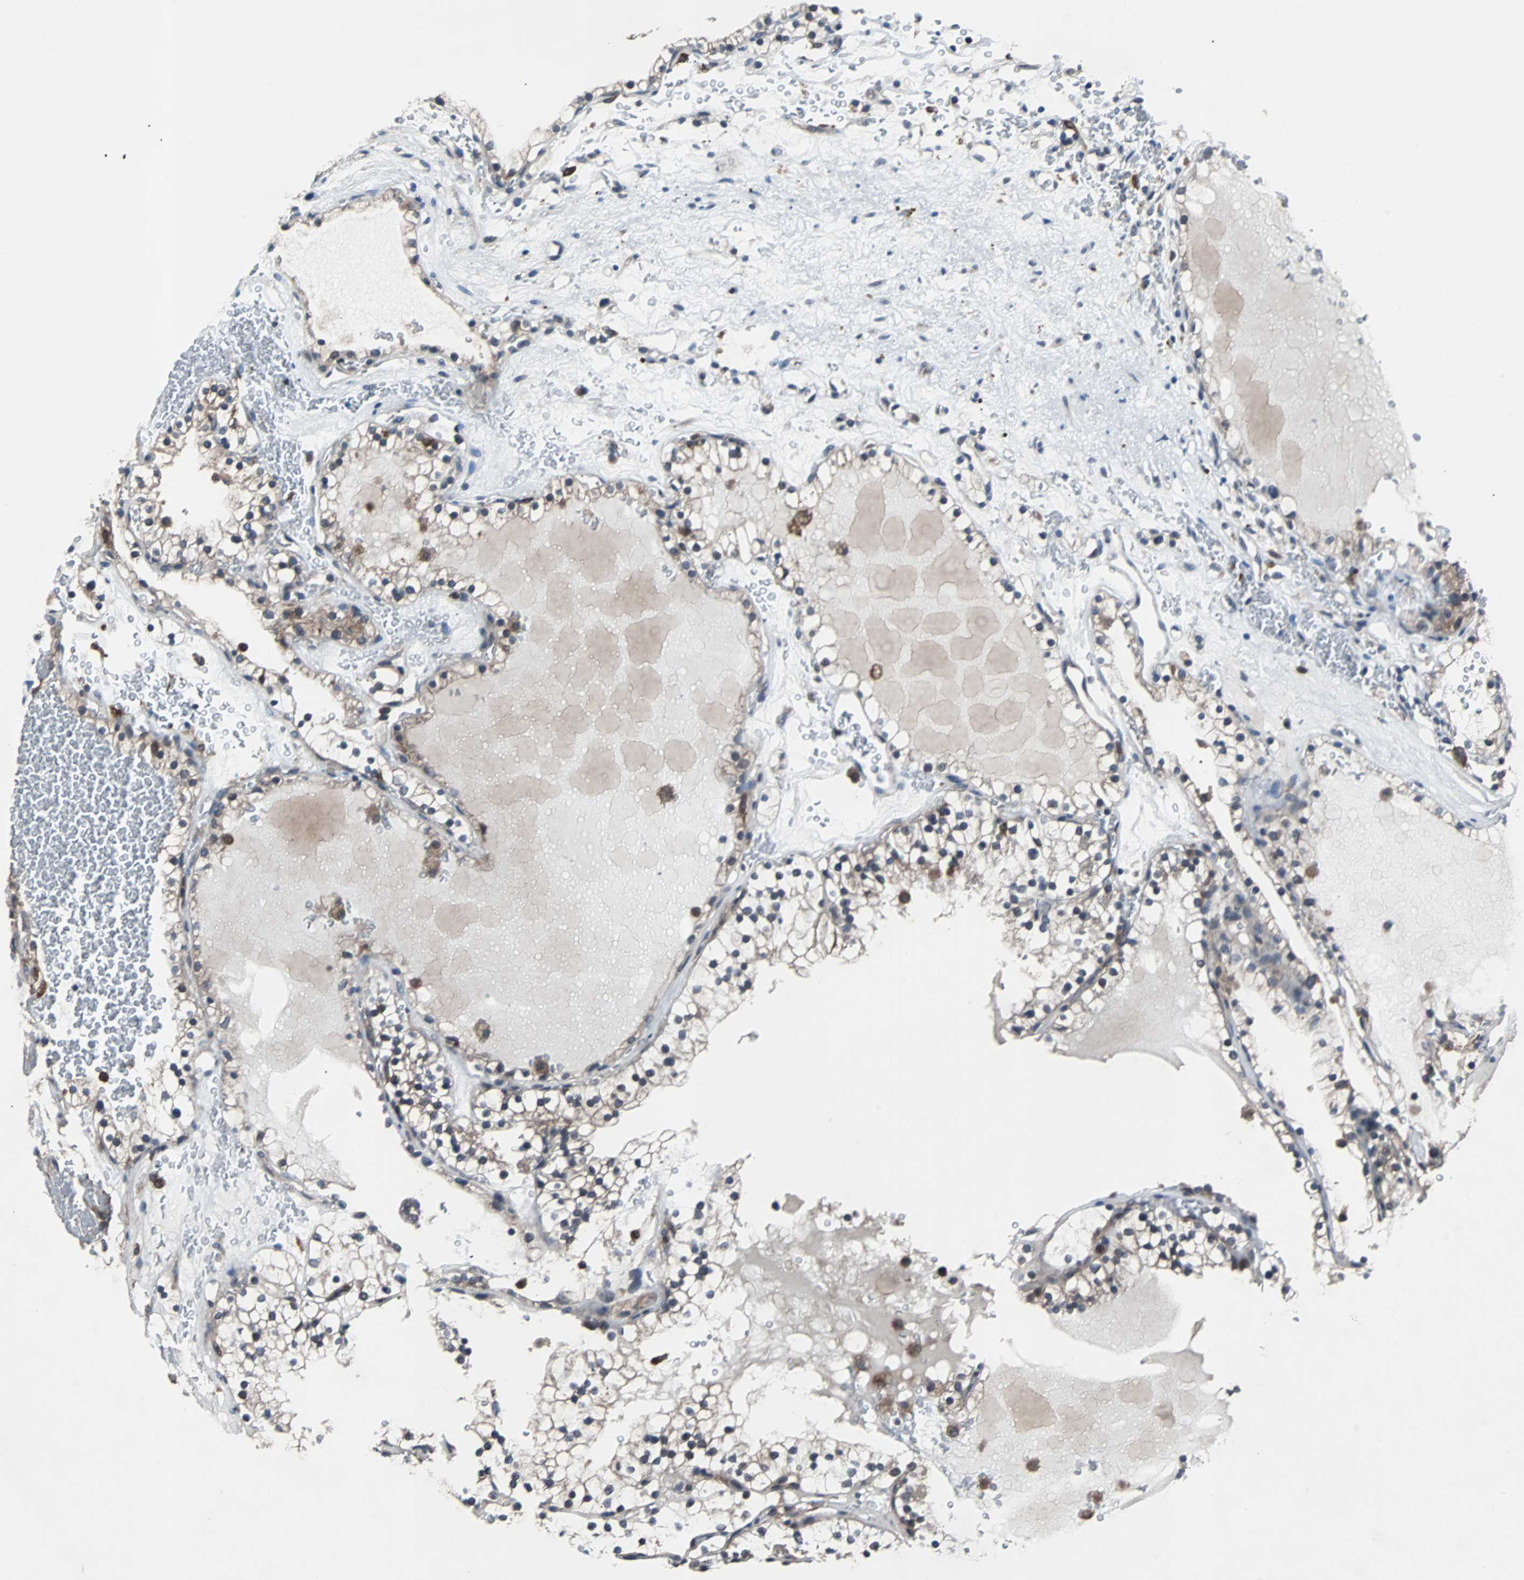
{"staining": {"intensity": "weak", "quantity": "<25%", "location": "cytoplasmic/membranous"}, "tissue": "renal cancer", "cell_type": "Tumor cells", "image_type": "cancer", "snomed": [{"axis": "morphology", "description": "Adenocarcinoma, NOS"}, {"axis": "topography", "description": "Kidney"}], "caption": "Tumor cells are negative for brown protein staining in adenocarcinoma (renal).", "gene": "PAK1", "patient": {"sex": "female", "age": 41}}